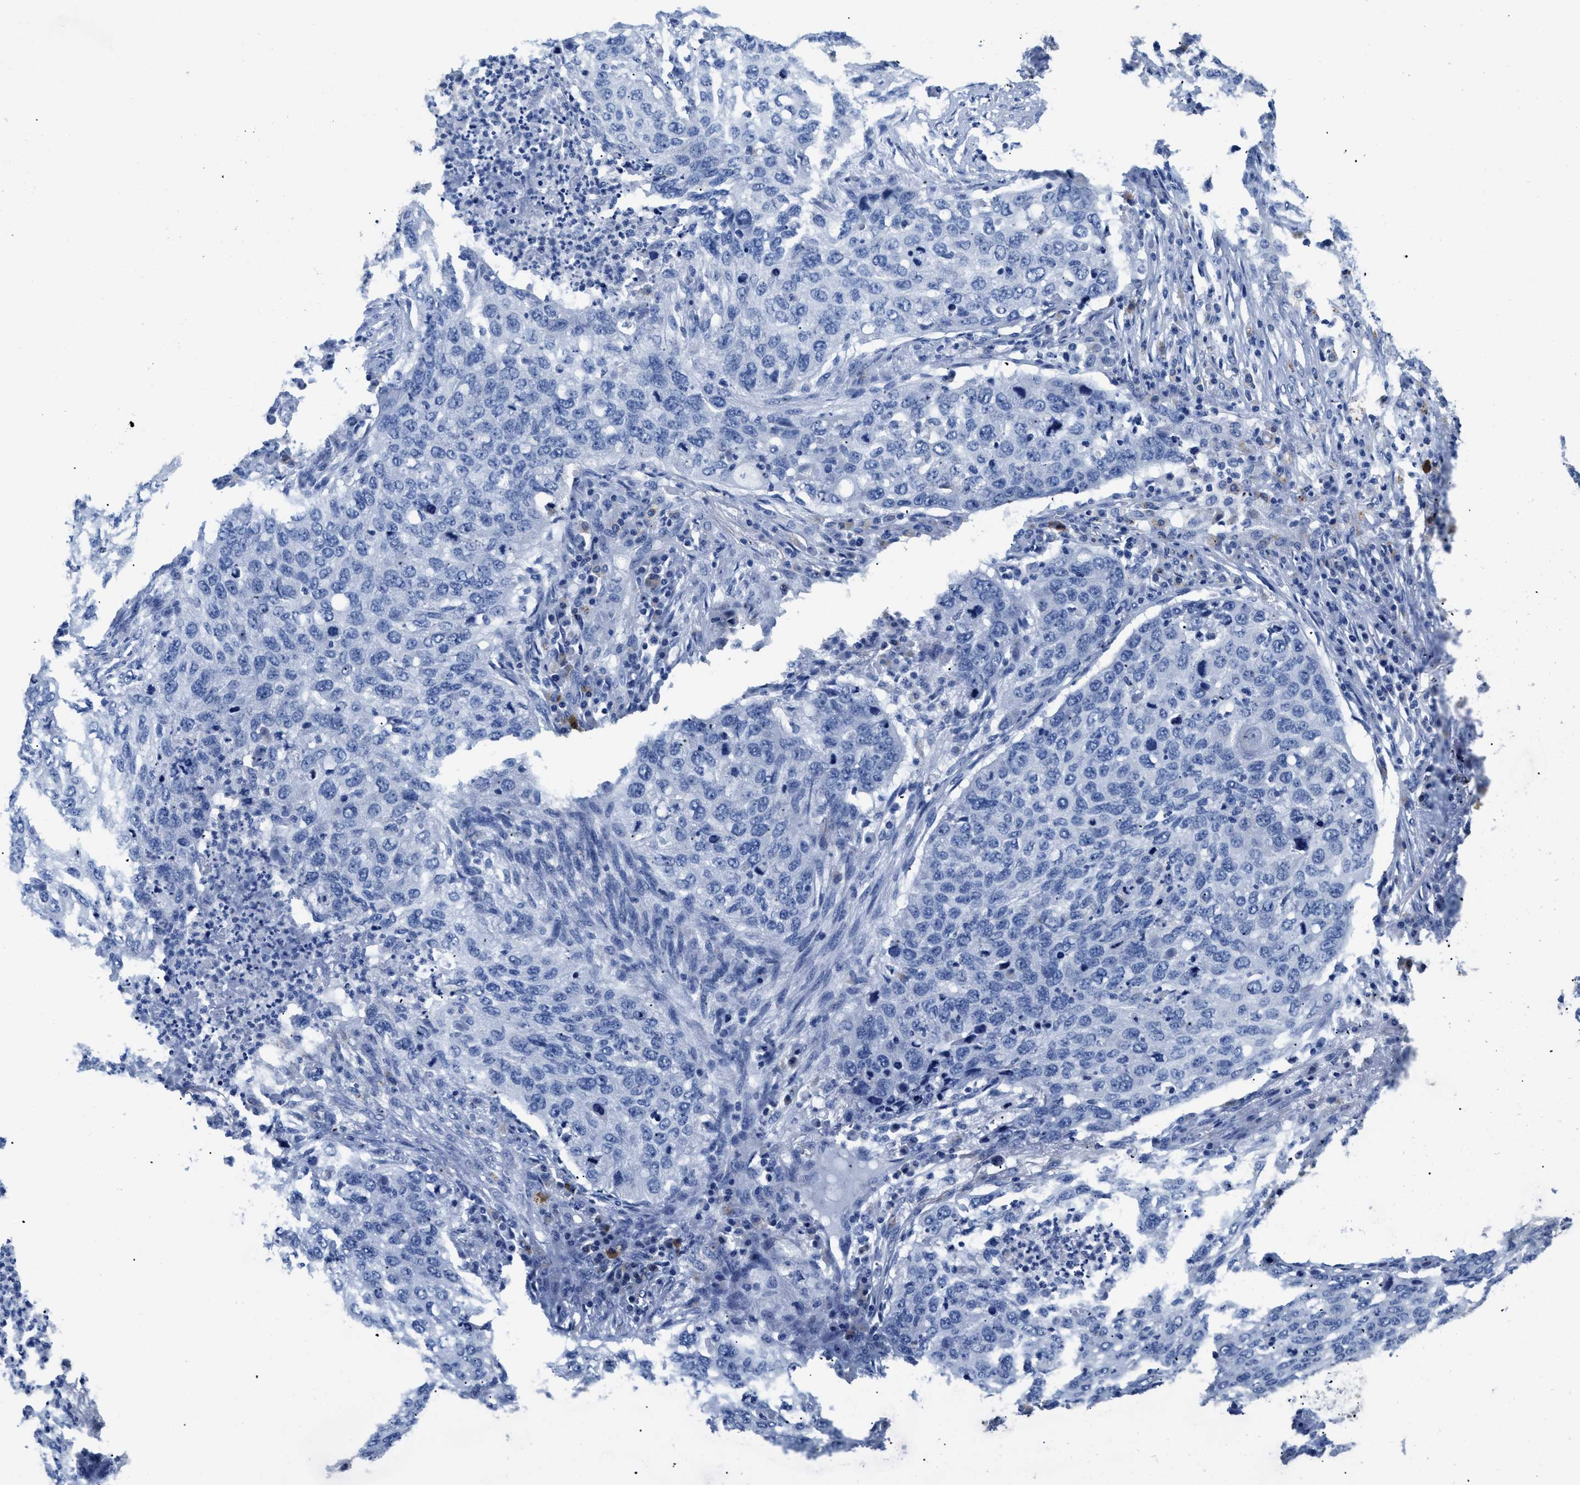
{"staining": {"intensity": "negative", "quantity": "none", "location": "none"}, "tissue": "lung cancer", "cell_type": "Tumor cells", "image_type": "cancer", "snomed": [{"axis": "morphology", "description": "Squamous cell carcinoma, NOS"}, {"axis": "topography", "description": "Lung"}], "caption": "Immunohistochemical staining of squamous cell carcinoma (lung) displays no significant expression in tumor cells. Nuclei are stained in blue.", "gene": "APOBEC2", "patient": {"sex": "female", "age": 63}}